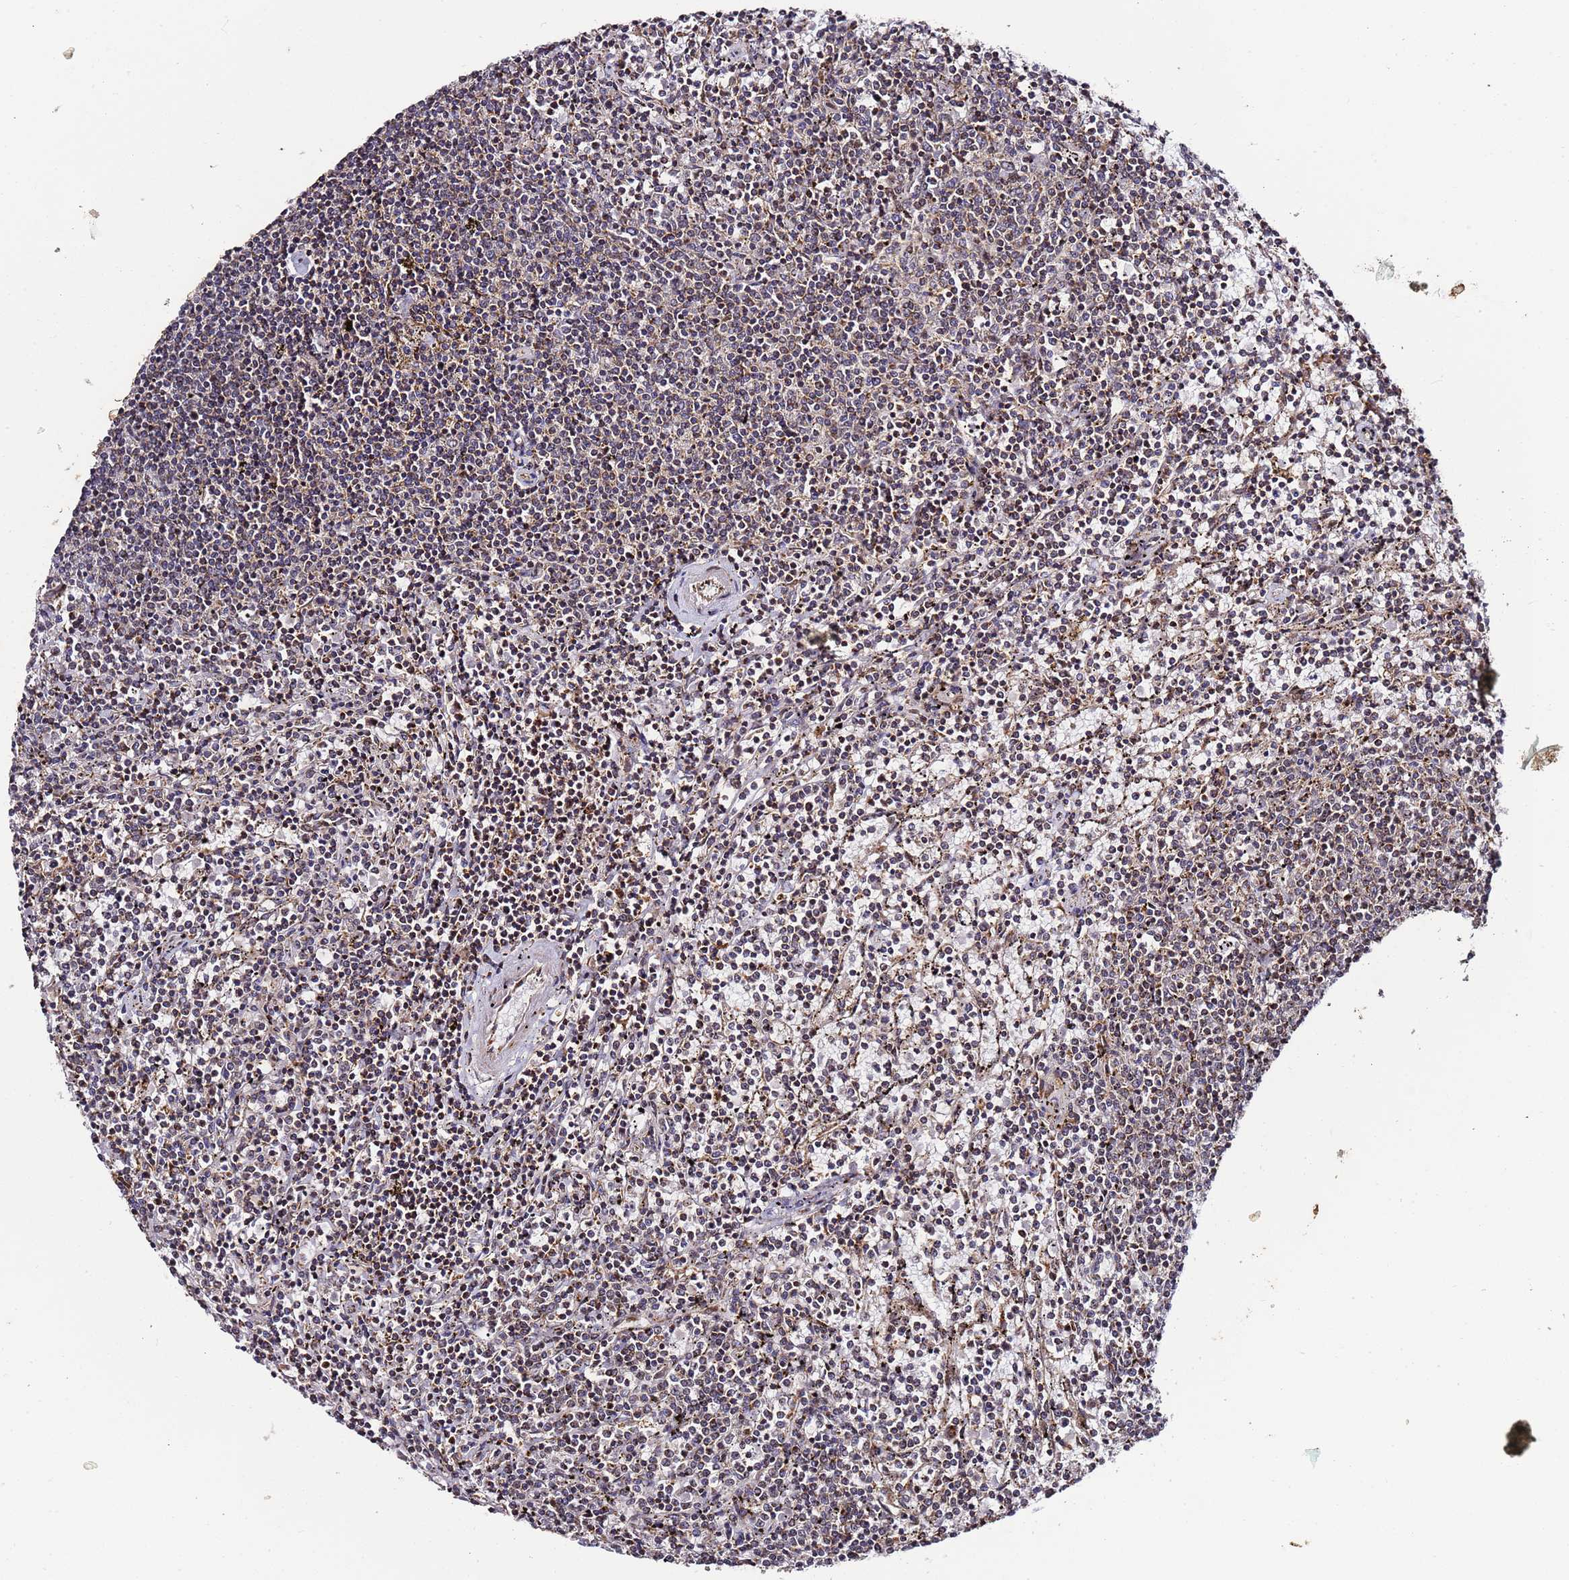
{"staining": {"intensity": "moderate", "quantity": "<25%", "location": "nuclear"}, "tissue": "lymphoma", "cell_type": "Tumor cells", "image_type": "cancer", "snomed": [{"axis": "morphology", "description": "Malignant lymphoma, non-Hodgkin's type, Low grade"}, {"axis": "topography", "description": "Spleen"}], "caption": "Protein staining of lymphoma tissue shows moderate nuclear positivity in approximately <25% of tumor cells.", "gene": "TP53AIP1", "patient": {"sex": "female", "age": 50}}